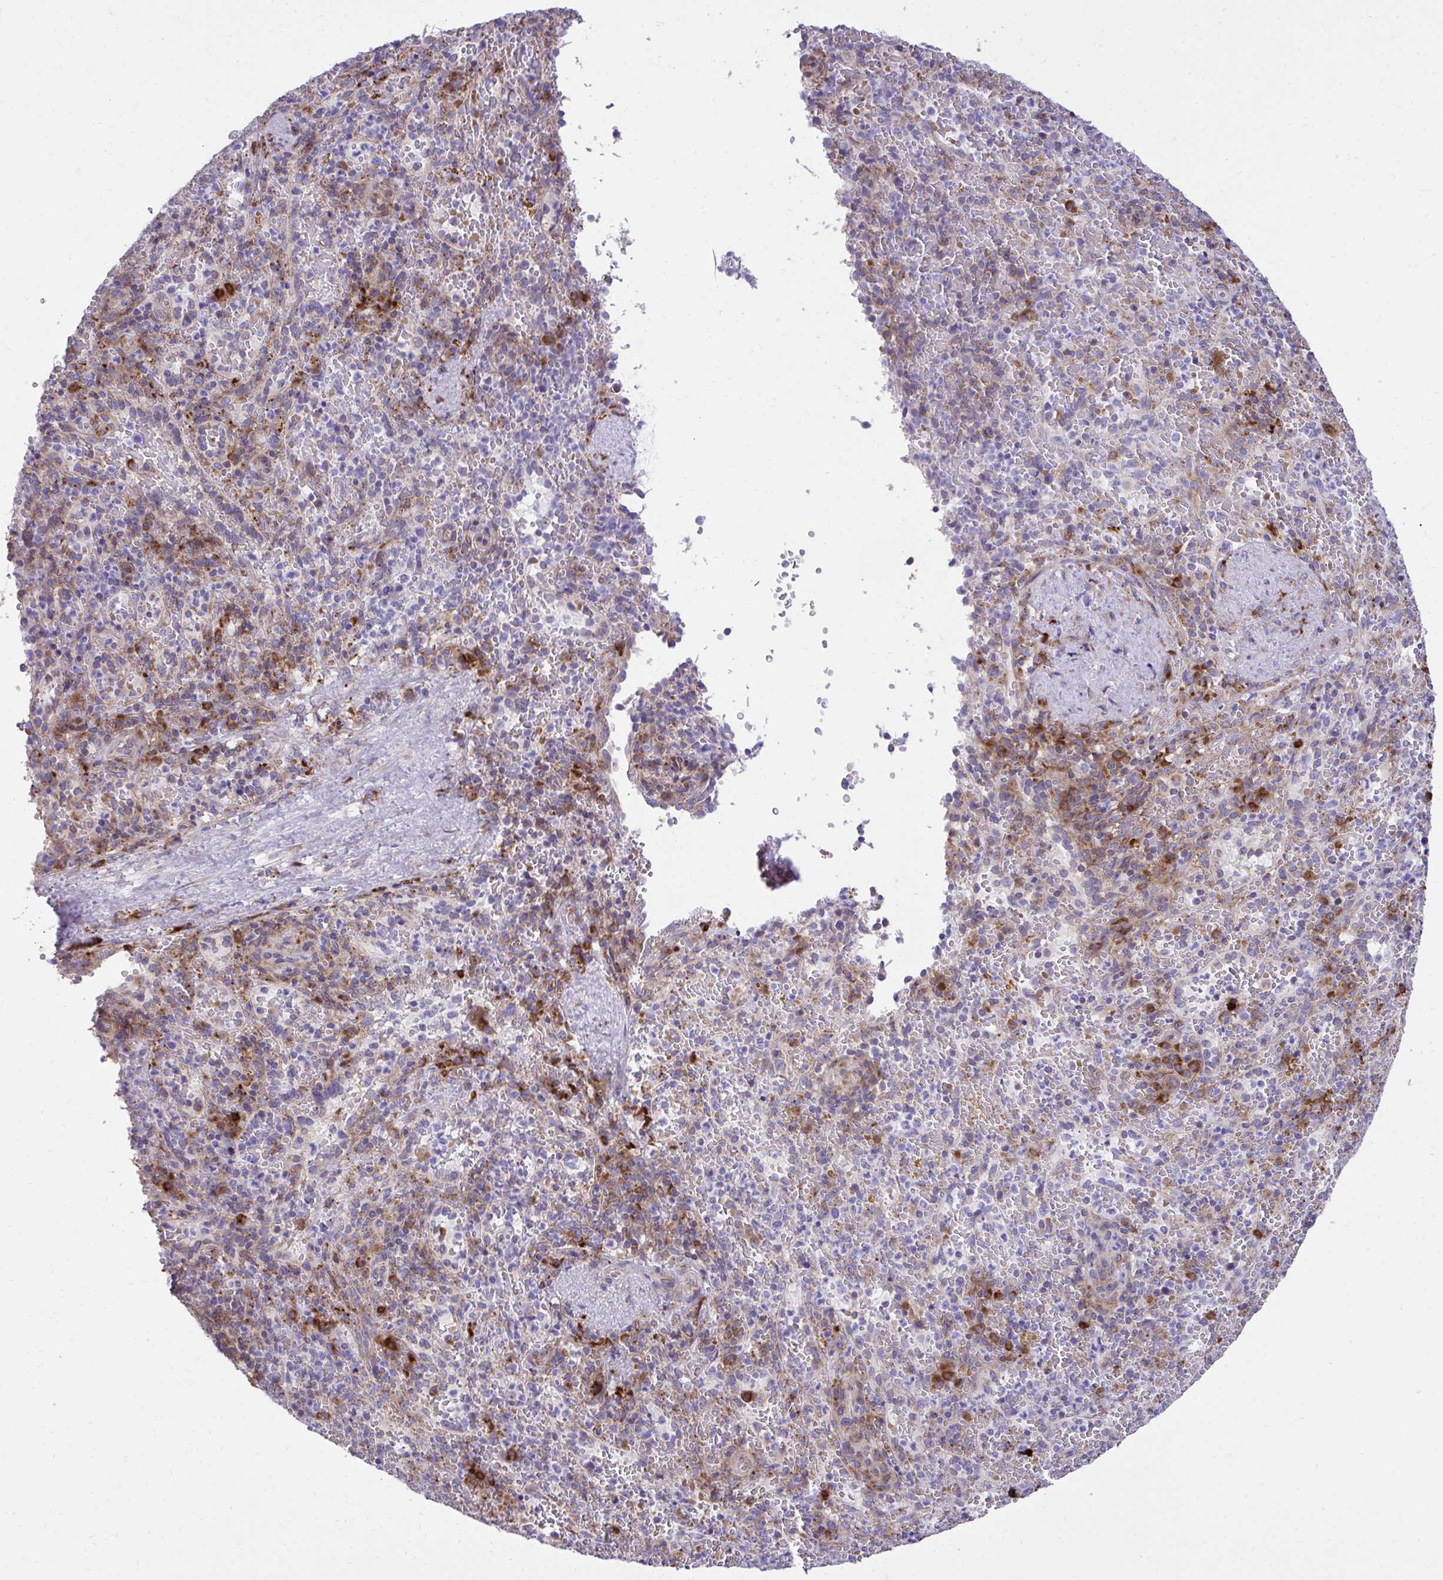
{"staining": {"intensity": "moderate", "quantity": "<25%", "location": "cytoplasmic/membranous"}, "tissue": "spleen", "cell_type": "Cells in red pulp", "image_type": "normal", "snomed": [{"axis": "morphology", "description": "Normal tissue, NOS"}, {"axis": "topography", "description": "Spleen"}], "caption": "Approximately <25% of cells in red pulp in unremarkable spleen exhibit moderate cytoplasmic/membranous protein staining as visualized by brown immunohistochemical staining.", "gene": "RPS15", "patient": {"sex": "female", "age": 50}}